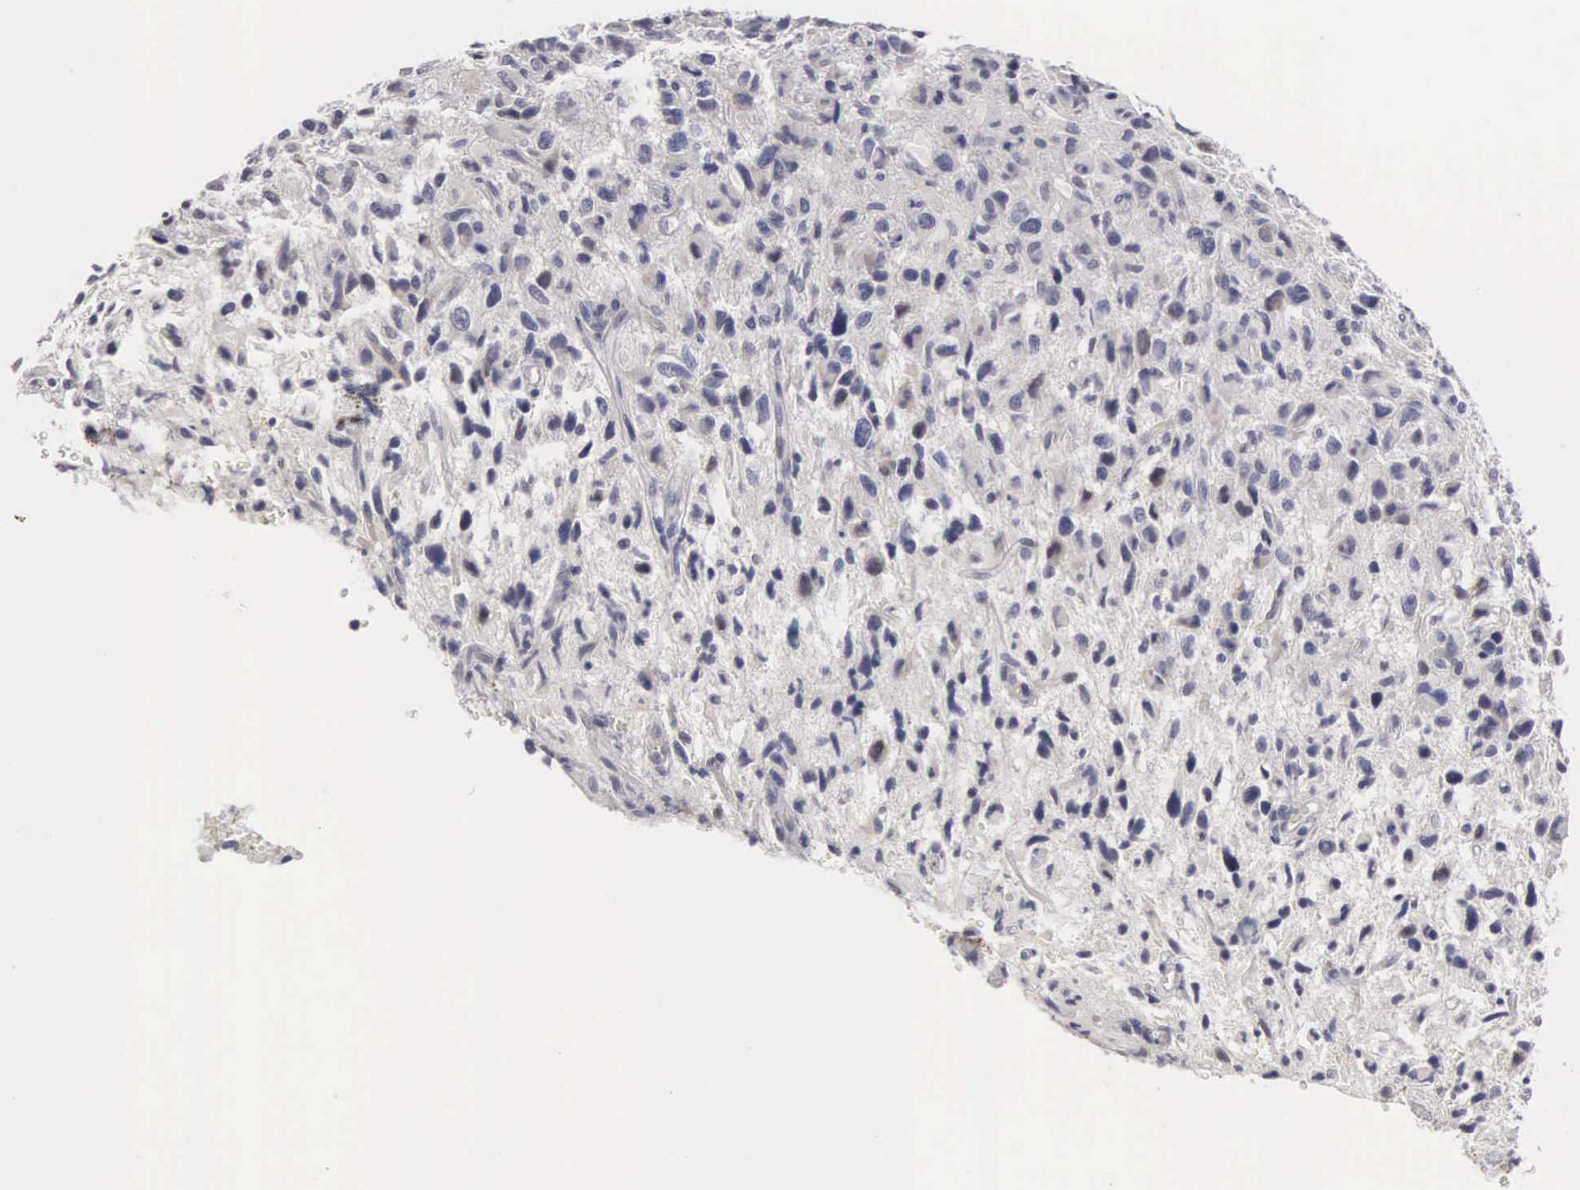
{"staining": {"intensity": "negative", "quantity": "none", "location": "none"}, "tissue": "glioma", "cell_type": "Tumor cells", "image_type": "cancer", "snomed": [{"axis": "morphology", "description": "Glioma, malignant, High grade"}, {"axis": "topography", "description": "Brain"}], "caption": "Malignant high-grade glioma was stained to show a protein in brown. There is no significant staining in tumor cells.", "gene": "ELFN2", "patient": {"sex": "female", "age": 60}}